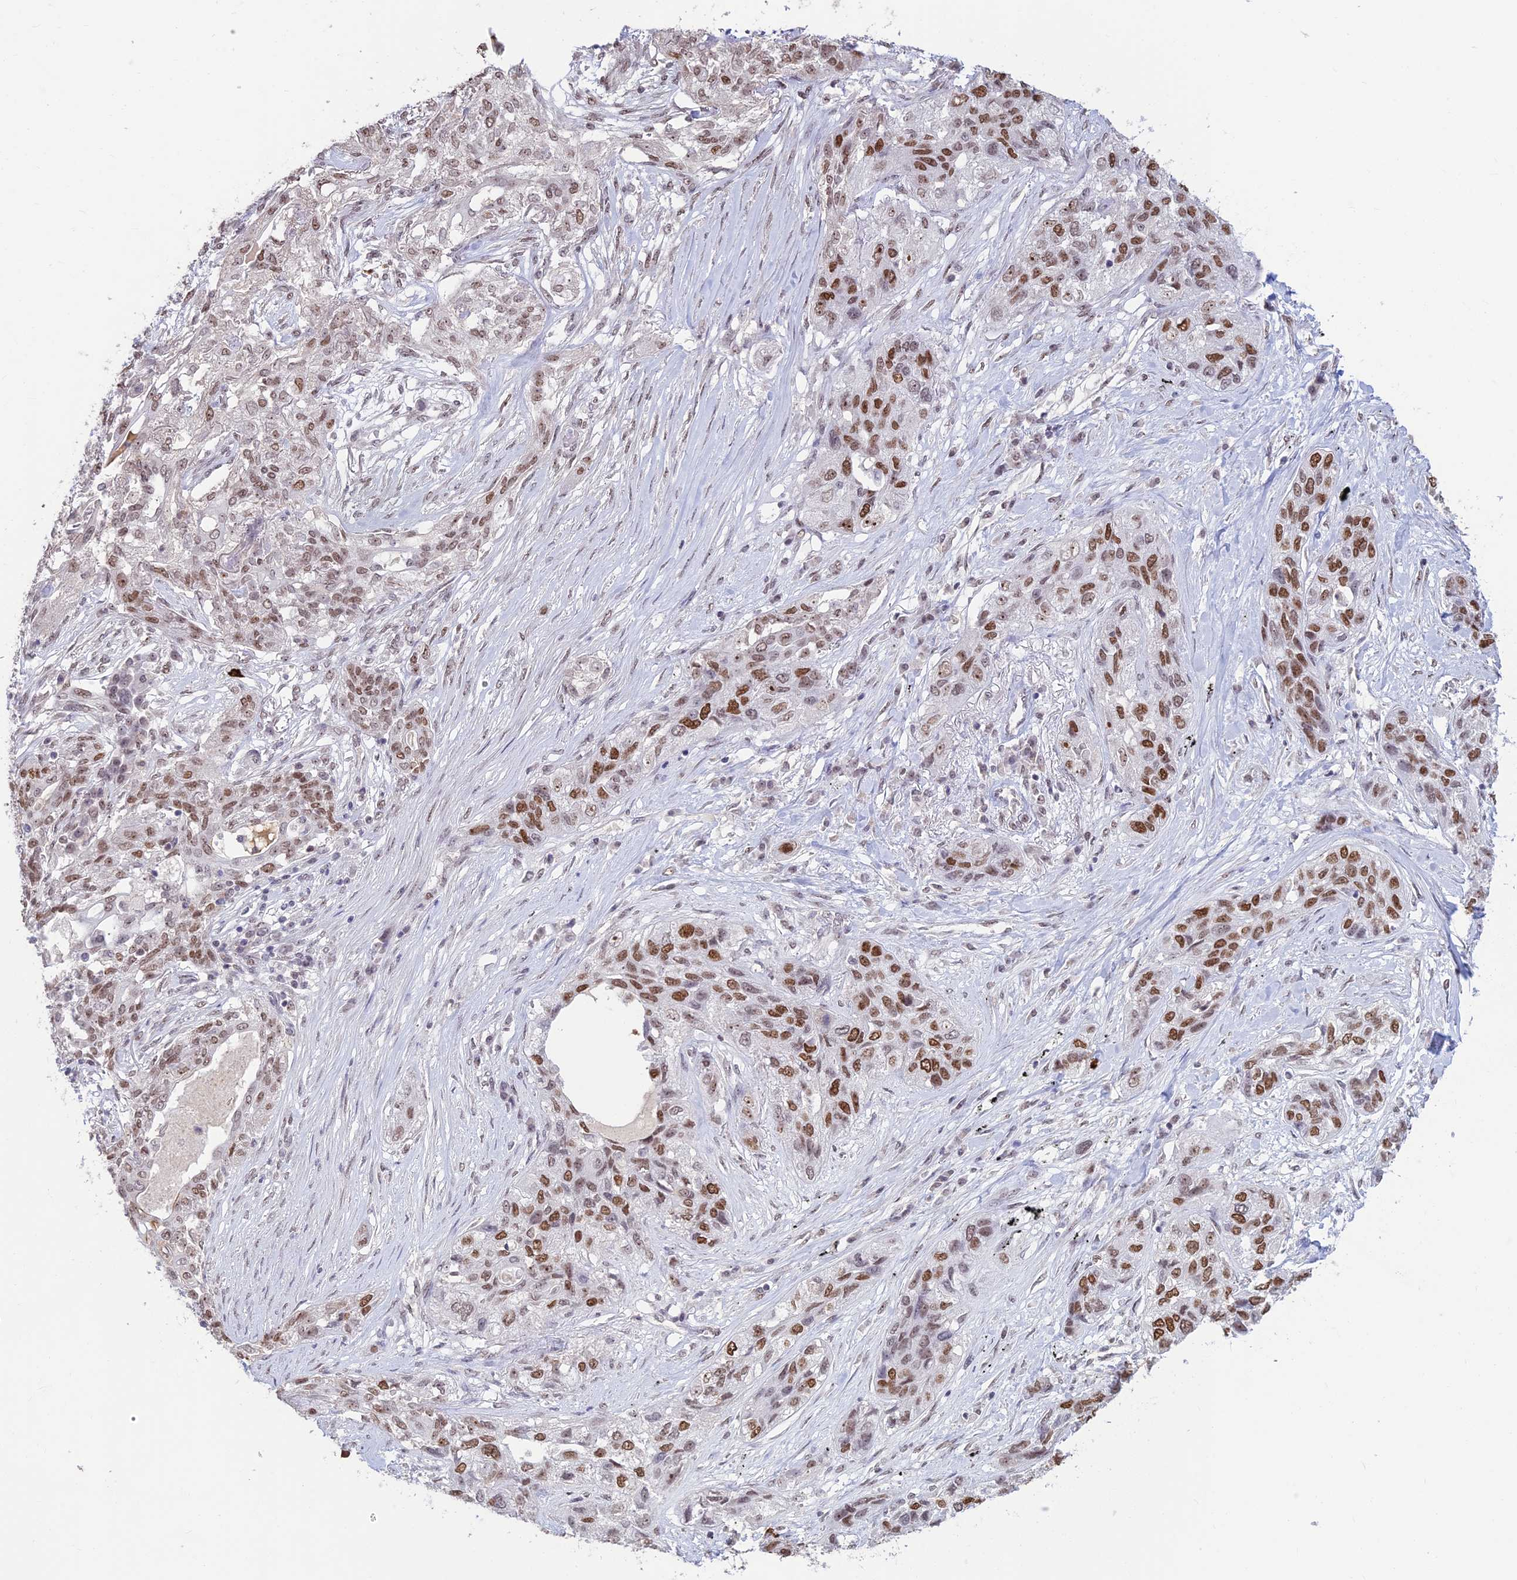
{"staining": {"intensity": "strong", "quantity": "25%-75%", "location": "nuclear"}, "tissue": "lung cancer", "cell_type": "Tumor cells", "image_type": "cancer", "snomed": [{"axis": "morphology", "description": "Squamous cell carcinoma, NOS"}, {"axis": "topography", "description": "Lung"}], "caption": "IHC (DAB (3,3'-diaminobenzidine)) staining of lung squamous cell carcinoma displays strong nuclear protein staining in approximately 25%-75% of tumor cells. The staining is performed using DAB (3,3'-diaminobenzidine) brown chromogen to label protein expression. The nuclei are counter-stained blue using hematoxylin.", "gene": "POLR1G", "patient": {"sex": "female", "age": 70}}